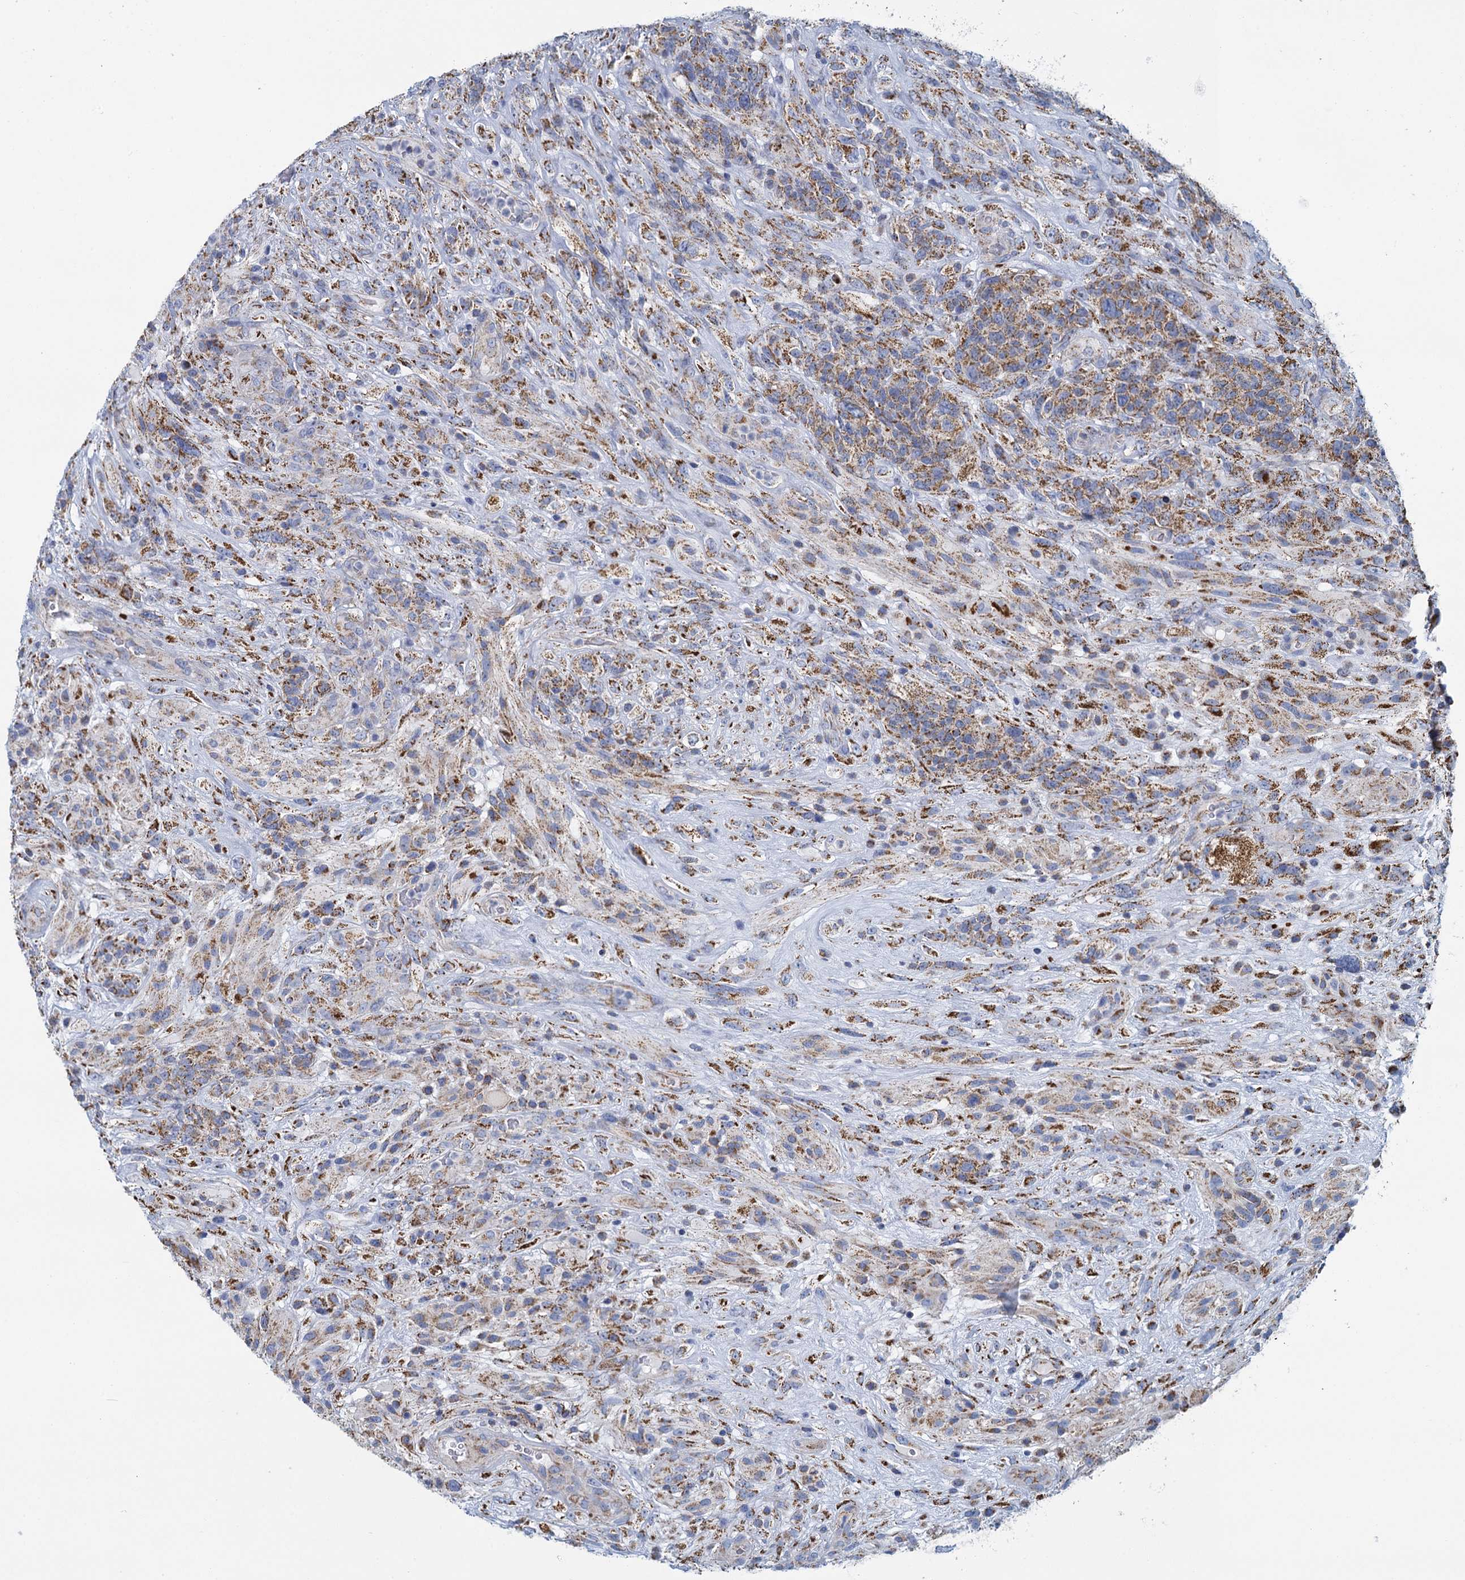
{"staining": {"intensity": "moderate", "quantity": "25%-75%", "location": "cytoplasmic/membranous"}, "tissue": "glioma", "cell_type": "Tumor cells", "image_type": "cancer", "snomed": [{"axis": "morphology", "description": "Glioma, malignant, High grade"}, {"axis": "topography", "description": "Brain"}], "caption": "Immunohistochemical staining of human malignant glioma (high-grade) demonstrates medium levels of moderate cytoplasmic/membranous protein positivity in approximately 25%-75% of tumor cells.", "gene": "CCP110", "patient": {"sex": "male", "age": 61}}